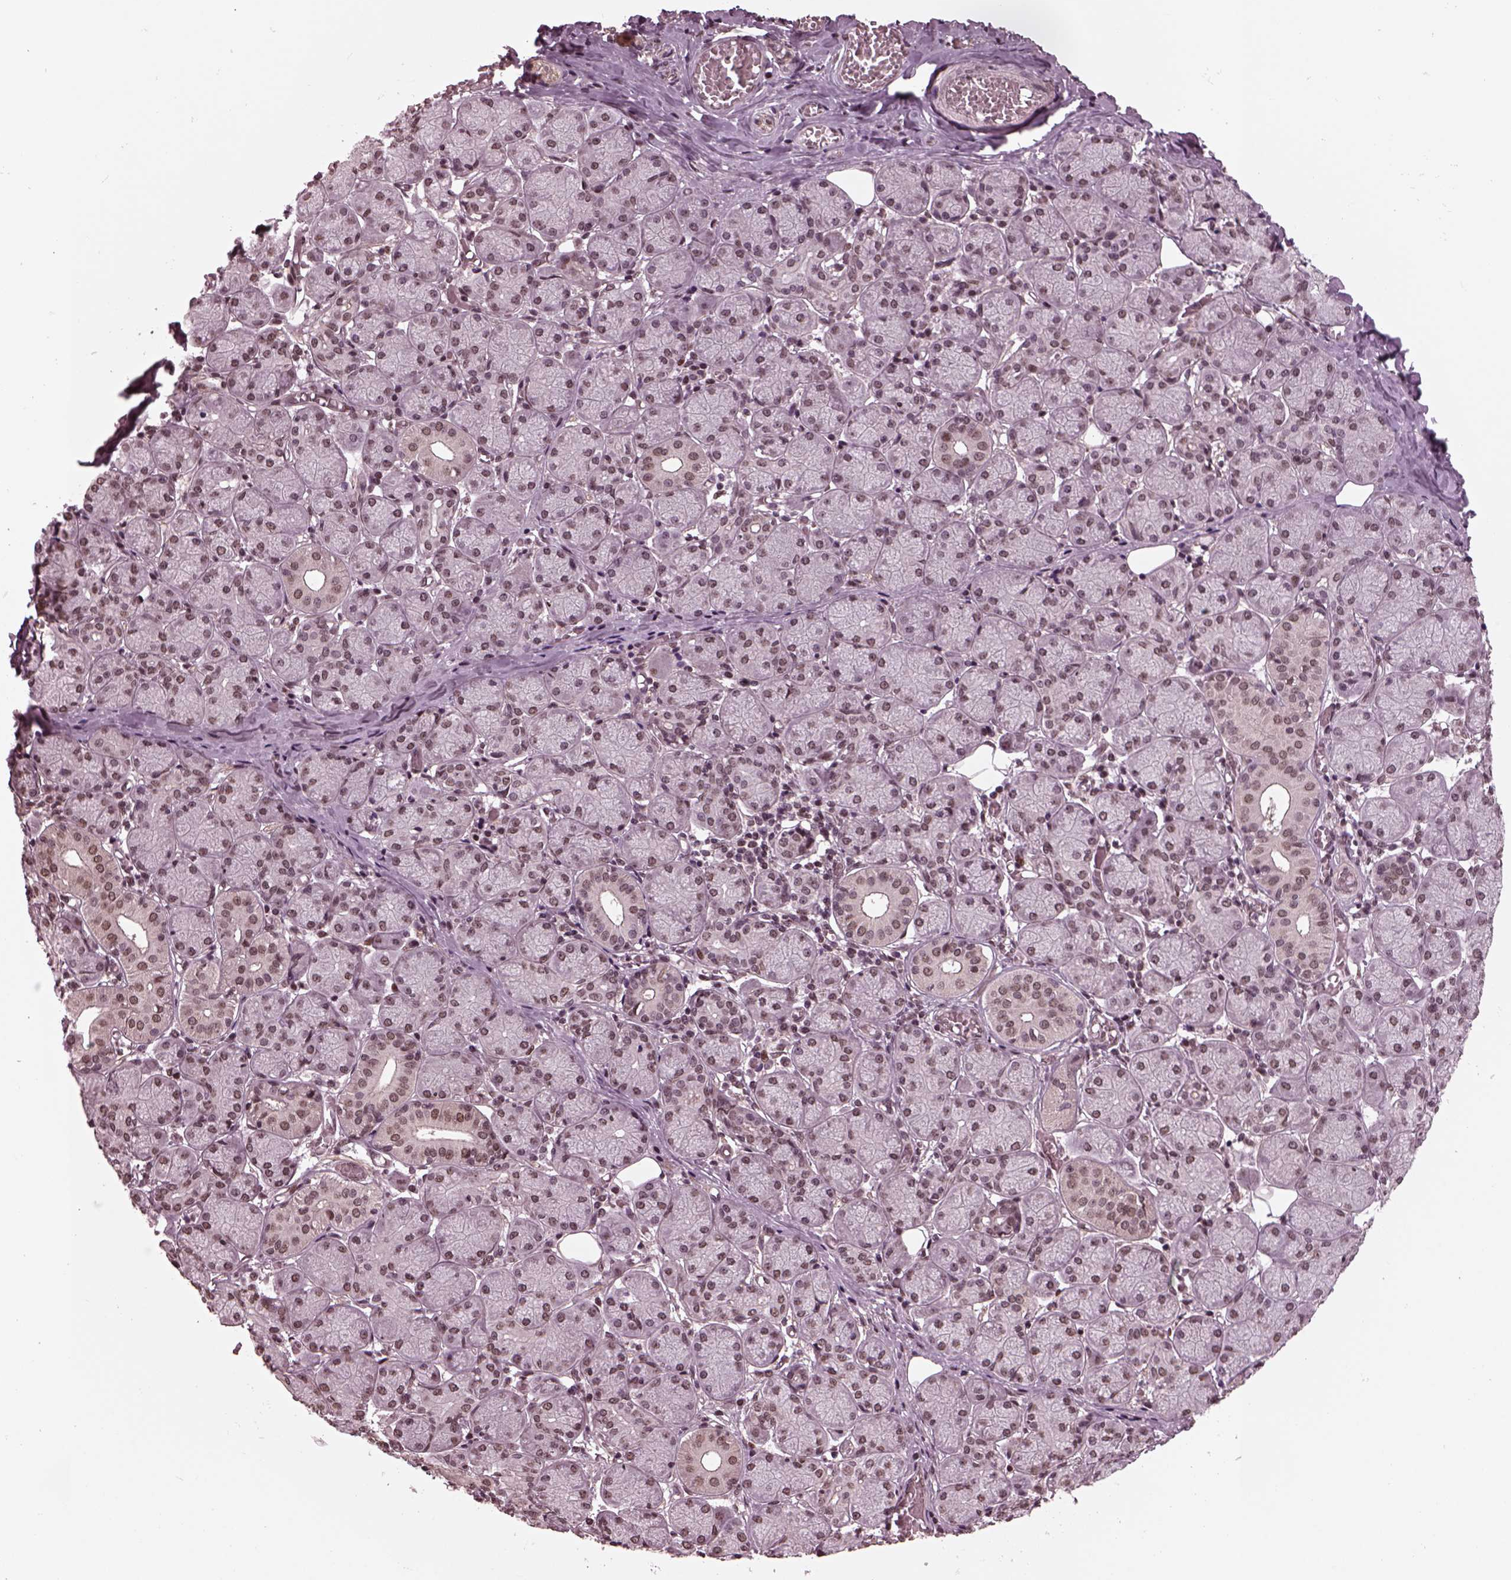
{"staining": {"intensity": "weak", "quantity": "<25%", "location": "nuclear"}, "tissue": "salivary gland", "cell_type": "Glandular cells", "image_type": "normal", "snomed": [{"axis": "morphology", "description": "Normal tissue, NOS"}, {"axis": "topography", "description": "Salivary gland"}, {"axis": "topography", "description": "Peripheral nerve tissue"}], "caption": "A histopathology image of salivary gland stained for a protein displays no brown staining in glandular cells.", "gene": "NAP1L5", "patient": {"sex": "female", "age": 24}}